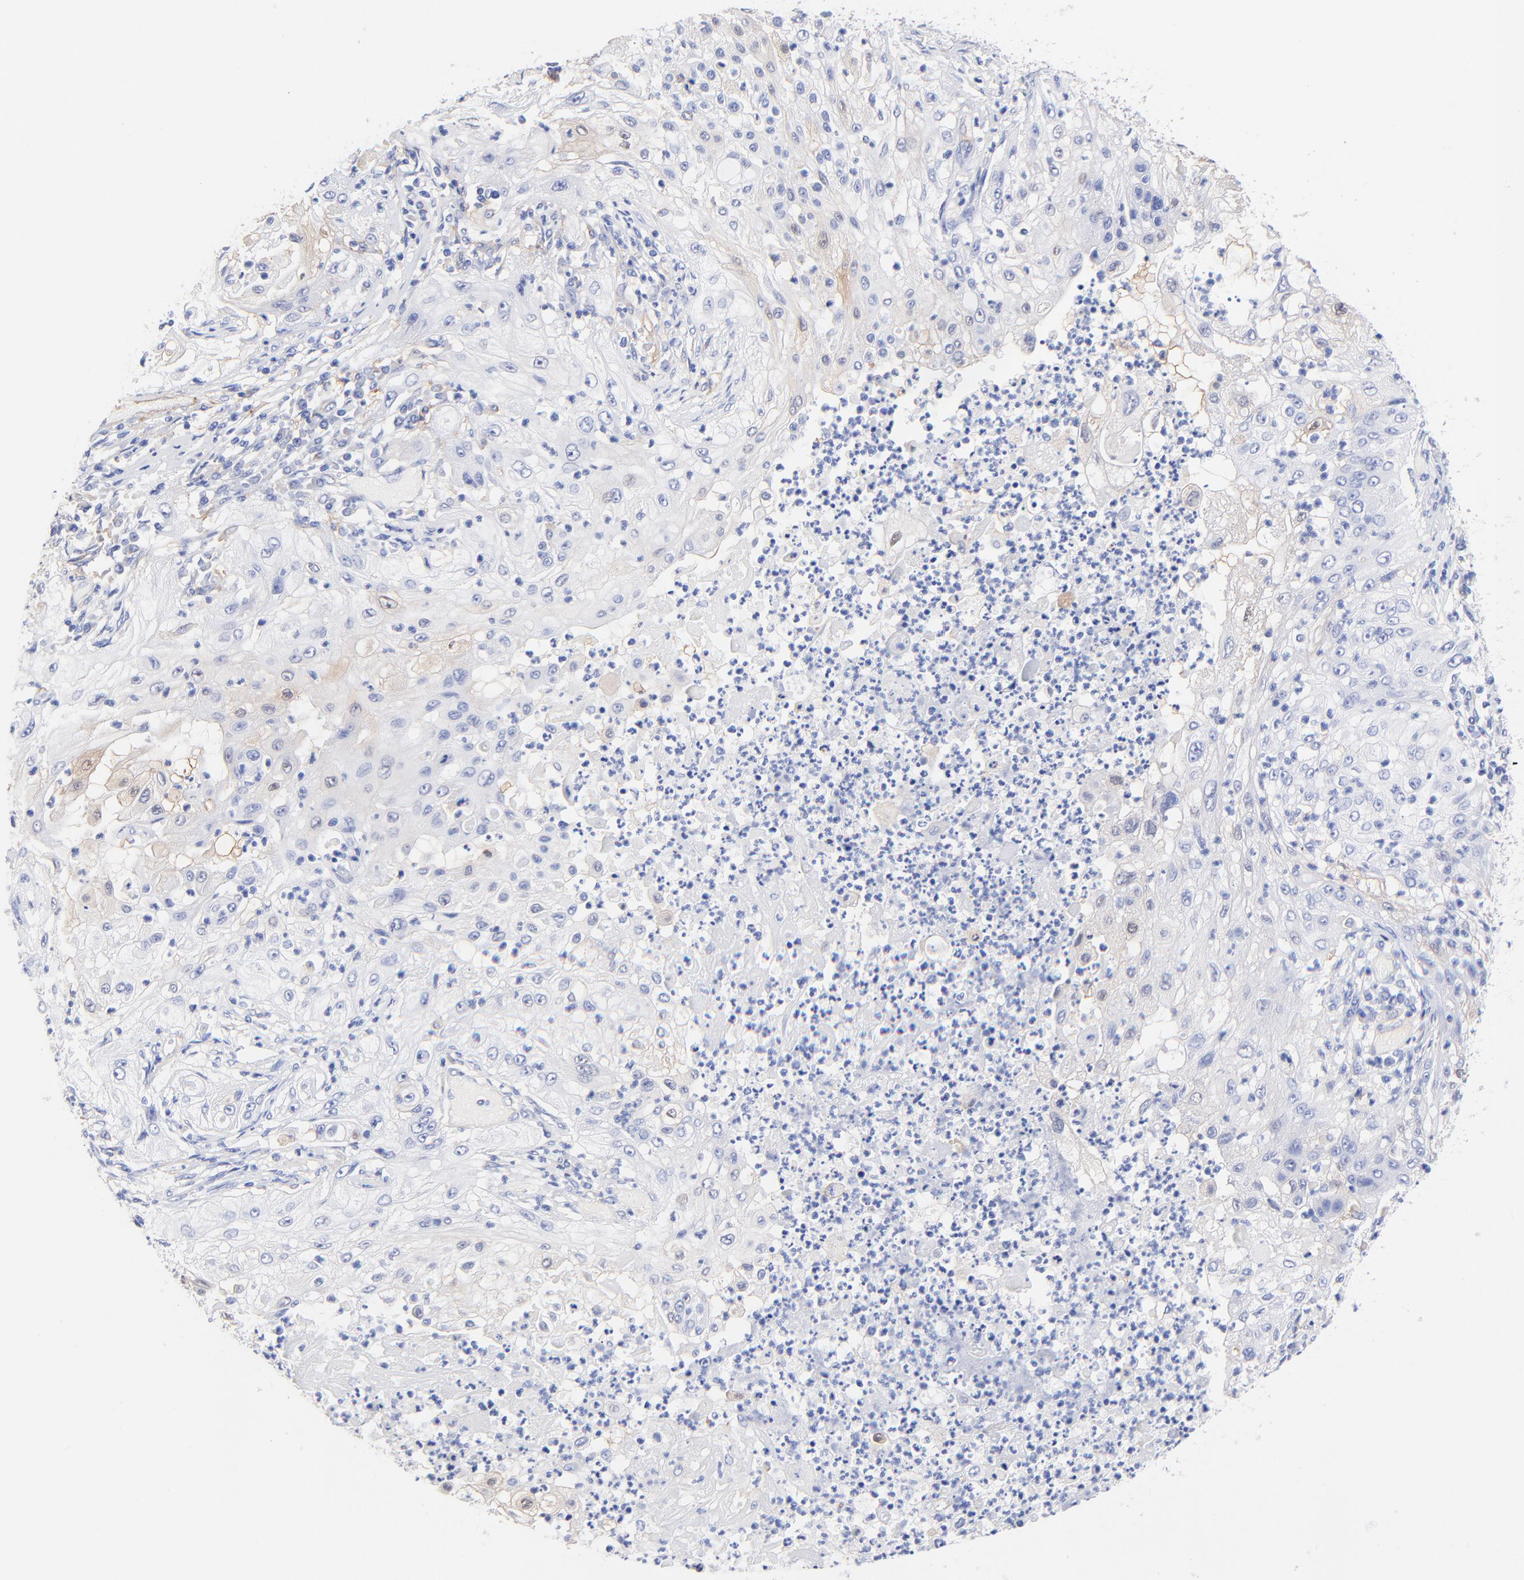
{"staining": {"intensity": "negative", "quantity": "none", "location": "none"}, "tissue": "lung cancer", "cell_type": "Tumor cells", "image_type": "cancer", "snomed": [{"axis": "morphology", "description": "Inflammation, NOS"}, {"axis": "morphology", "description": "Squamous cell carcinoma, NOS"}, {"axis": "topography", "description": "Lymph node"}, {"axis": "topography", "description": "Soft tissue"}, {"axis": "topography", "description": "Lung"}], "caption": "DAB (3,3'-diaminobenzidine) immunohistochemical staining of human lung squamous cell carcinoma demonstrates no significant staining in tumor cells.", "gene": "SLC44A2", "patient": {"sex": "male", "age": 66}}